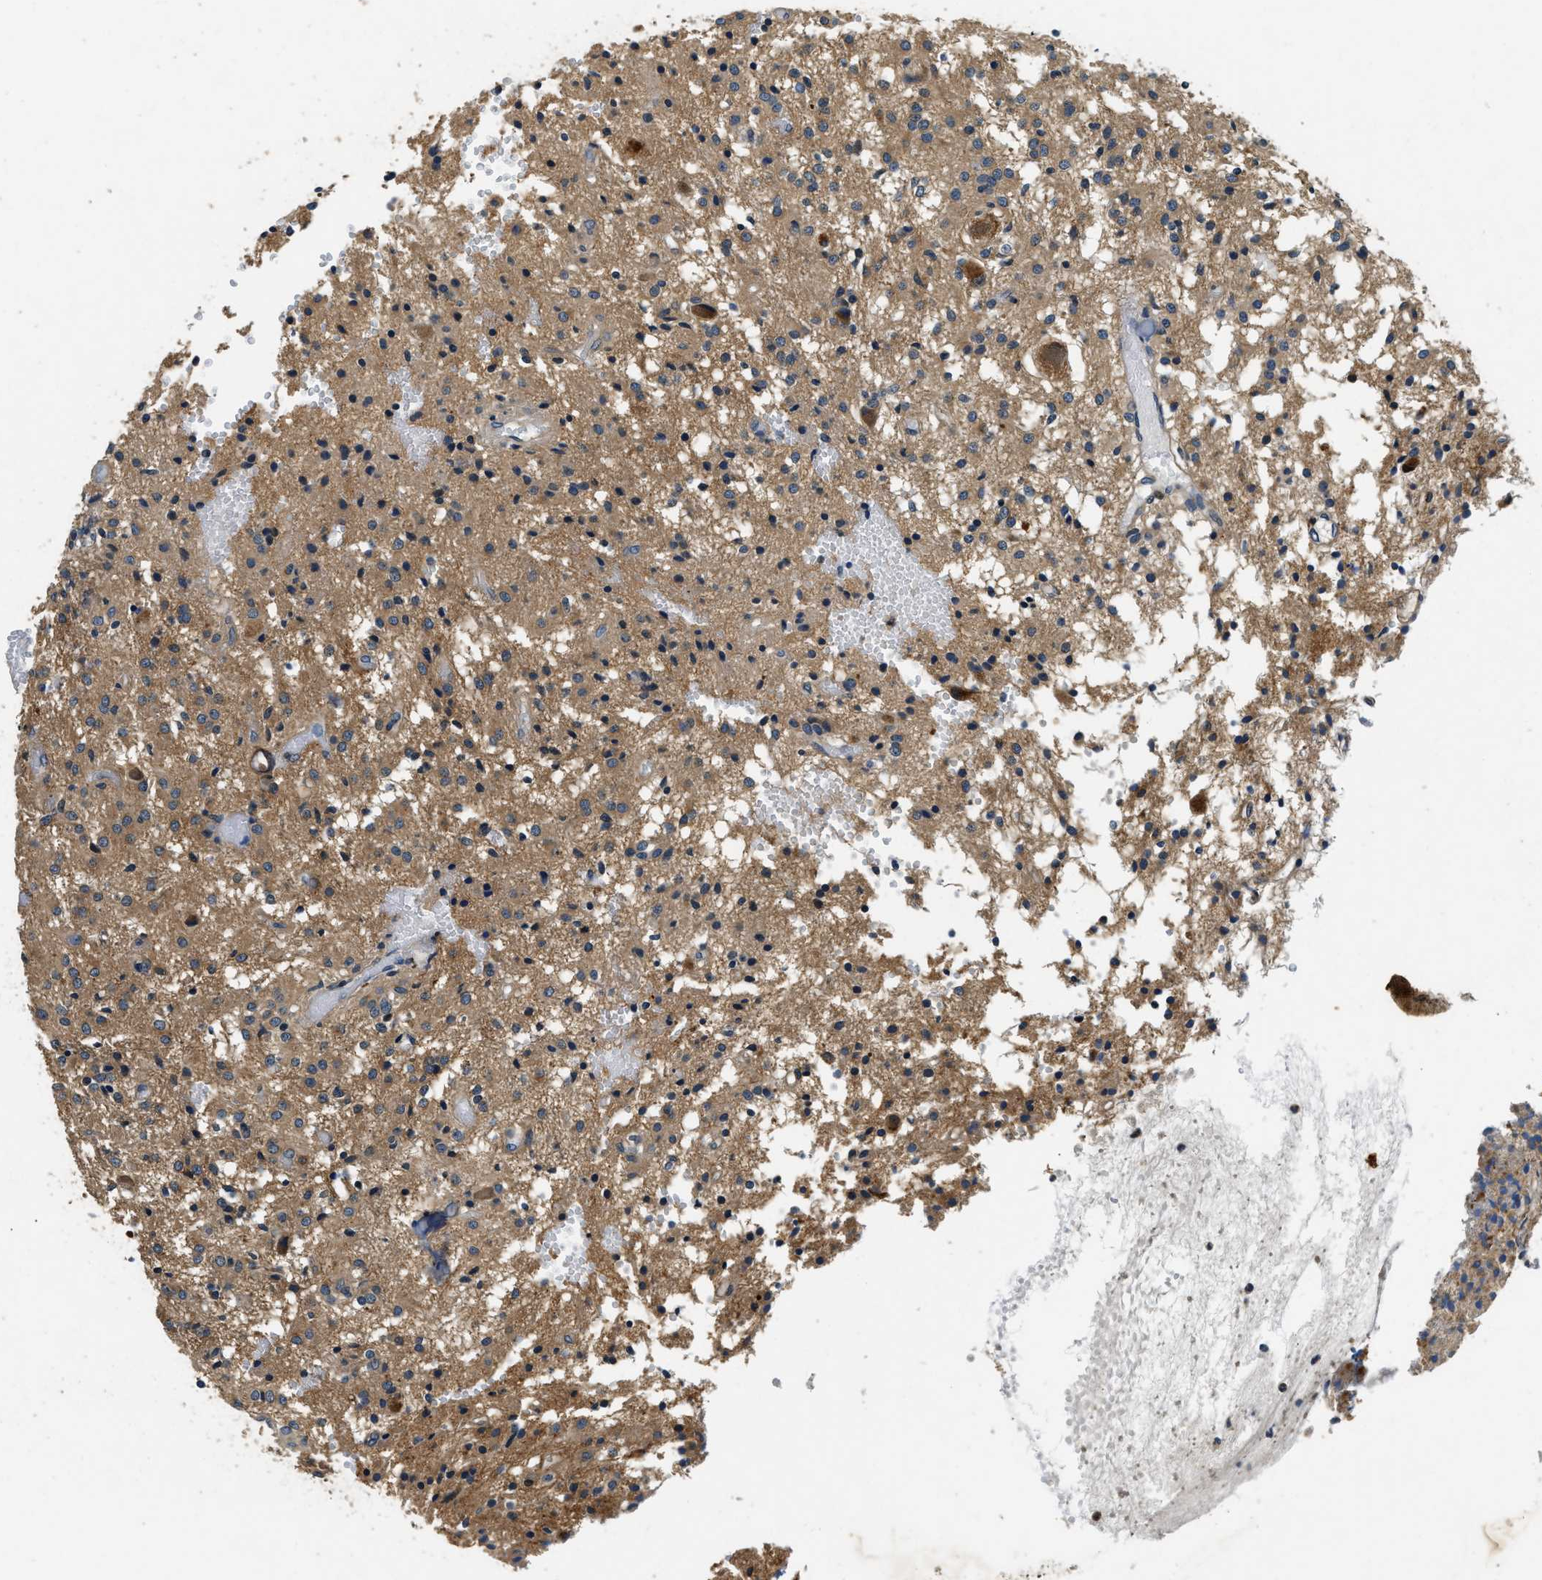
{"staining": {"intensity": "moderate", "quantity": ">75%", "location": "cytoplasmic/membranous"}, "tissue": "glioma", "cell_type": "Tumor cells", "image_type": "cancer", "snomed": [{"axis": "morphology", "description": "Glioma, malignant, High grade"}, {"axis": "topography", "description": "Brain"}], "caption": "This photomicrograph demonstrates immunohistochemistry (IHC) staining of human glioma, with medium moderate cytoplasmic/membranous expression in about >75% of tumor cells.", "gene": "RESF1", "patient": {"sex": "female", "age": 59}}